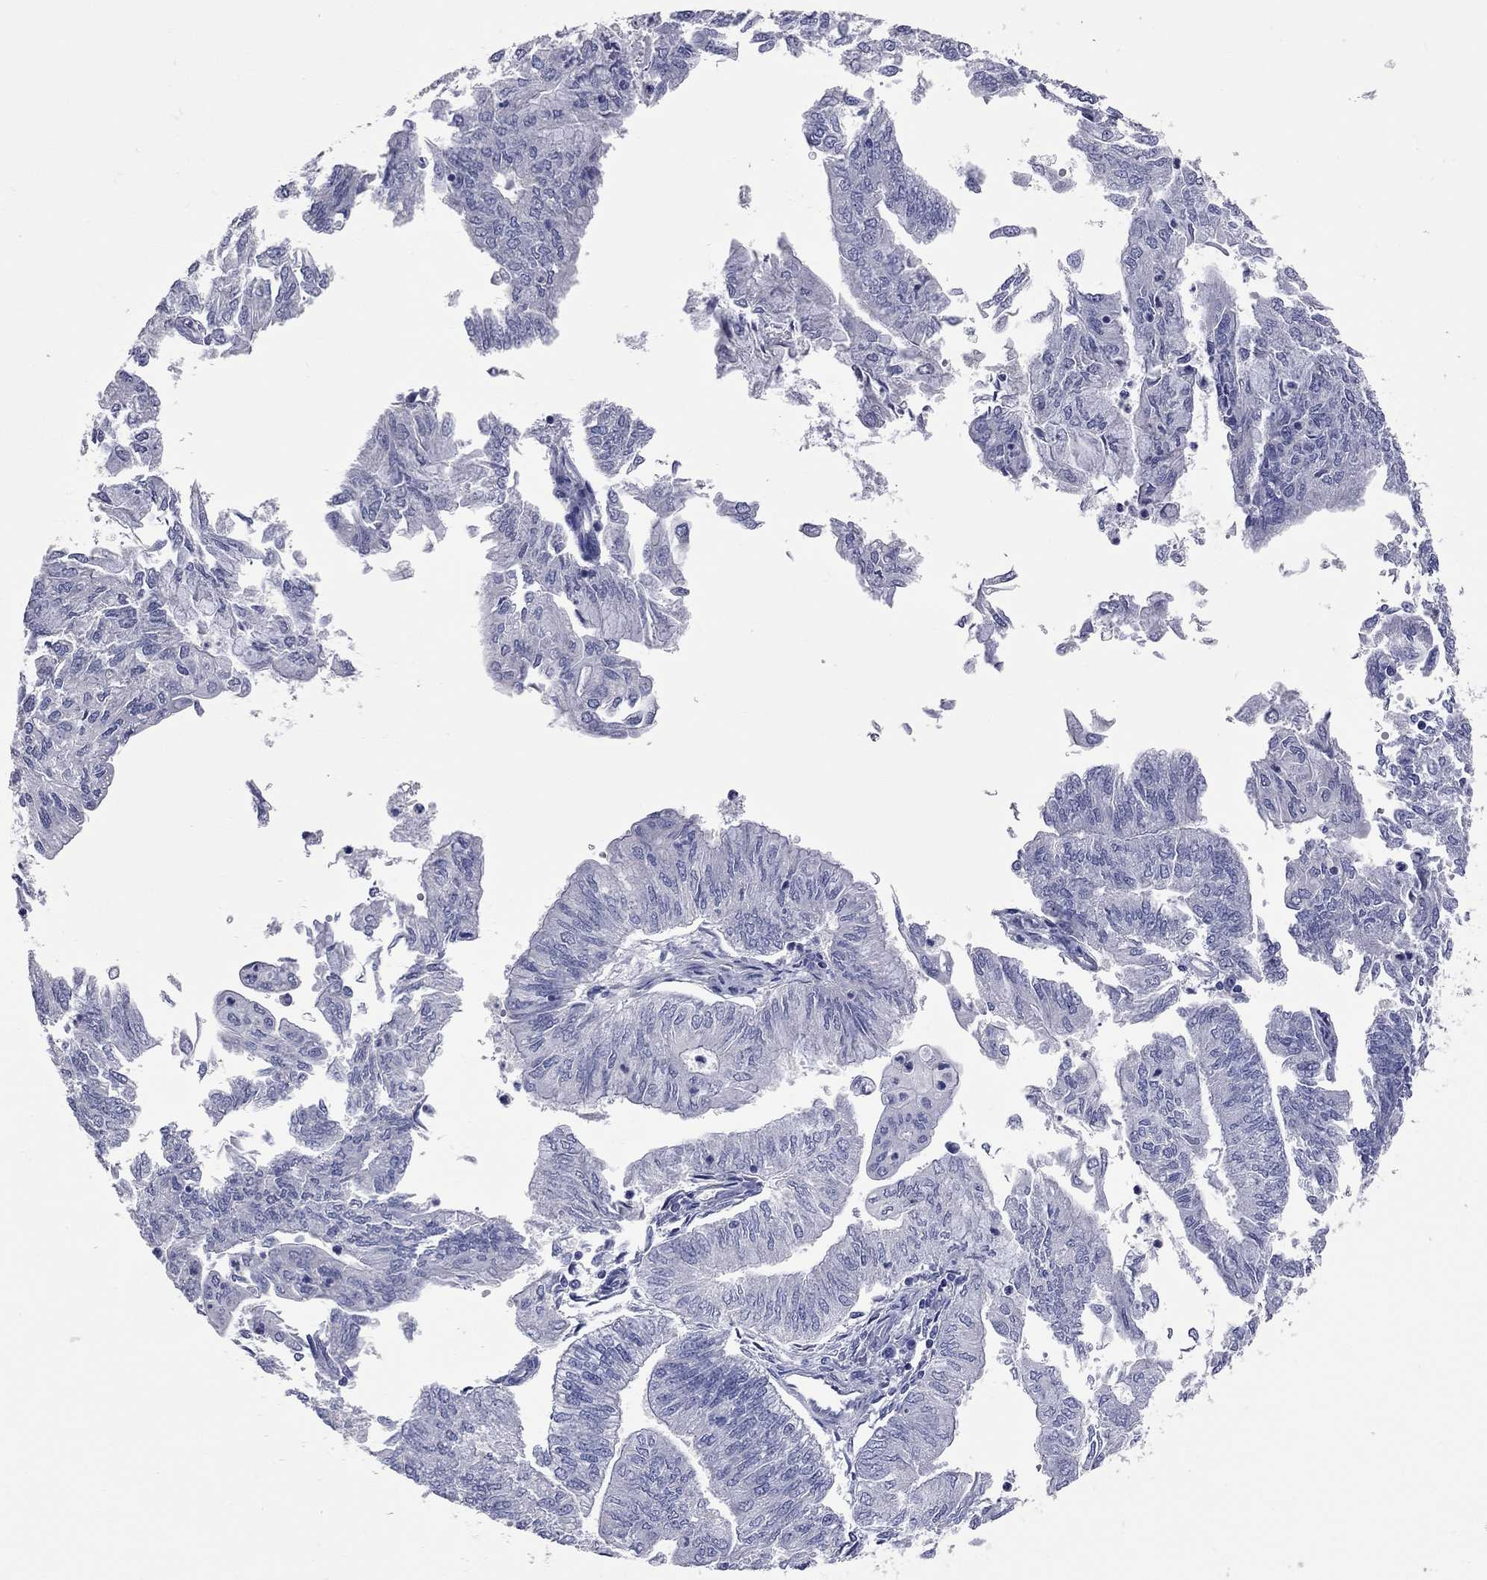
{"staining": {"intensity": "negative", "quantity": "none", "location": "none"}, "tissue": "endometrial cancer", "cell_type": "Tumor cells", "image_type": "cancer", "snomed": [{"axis": "morphology", "description": "Adenocarcinoma, NOS"}, {"axis": "topography", "description": "Endometrium"}], "caption": "Immunohistochemistry (IHC) histopathology image of endometrial cancer stained for a protein (brown), which shows no staining in tumor cells.", "gene": "FAM221B", "patient": {"sex": "female", "age": 59}}